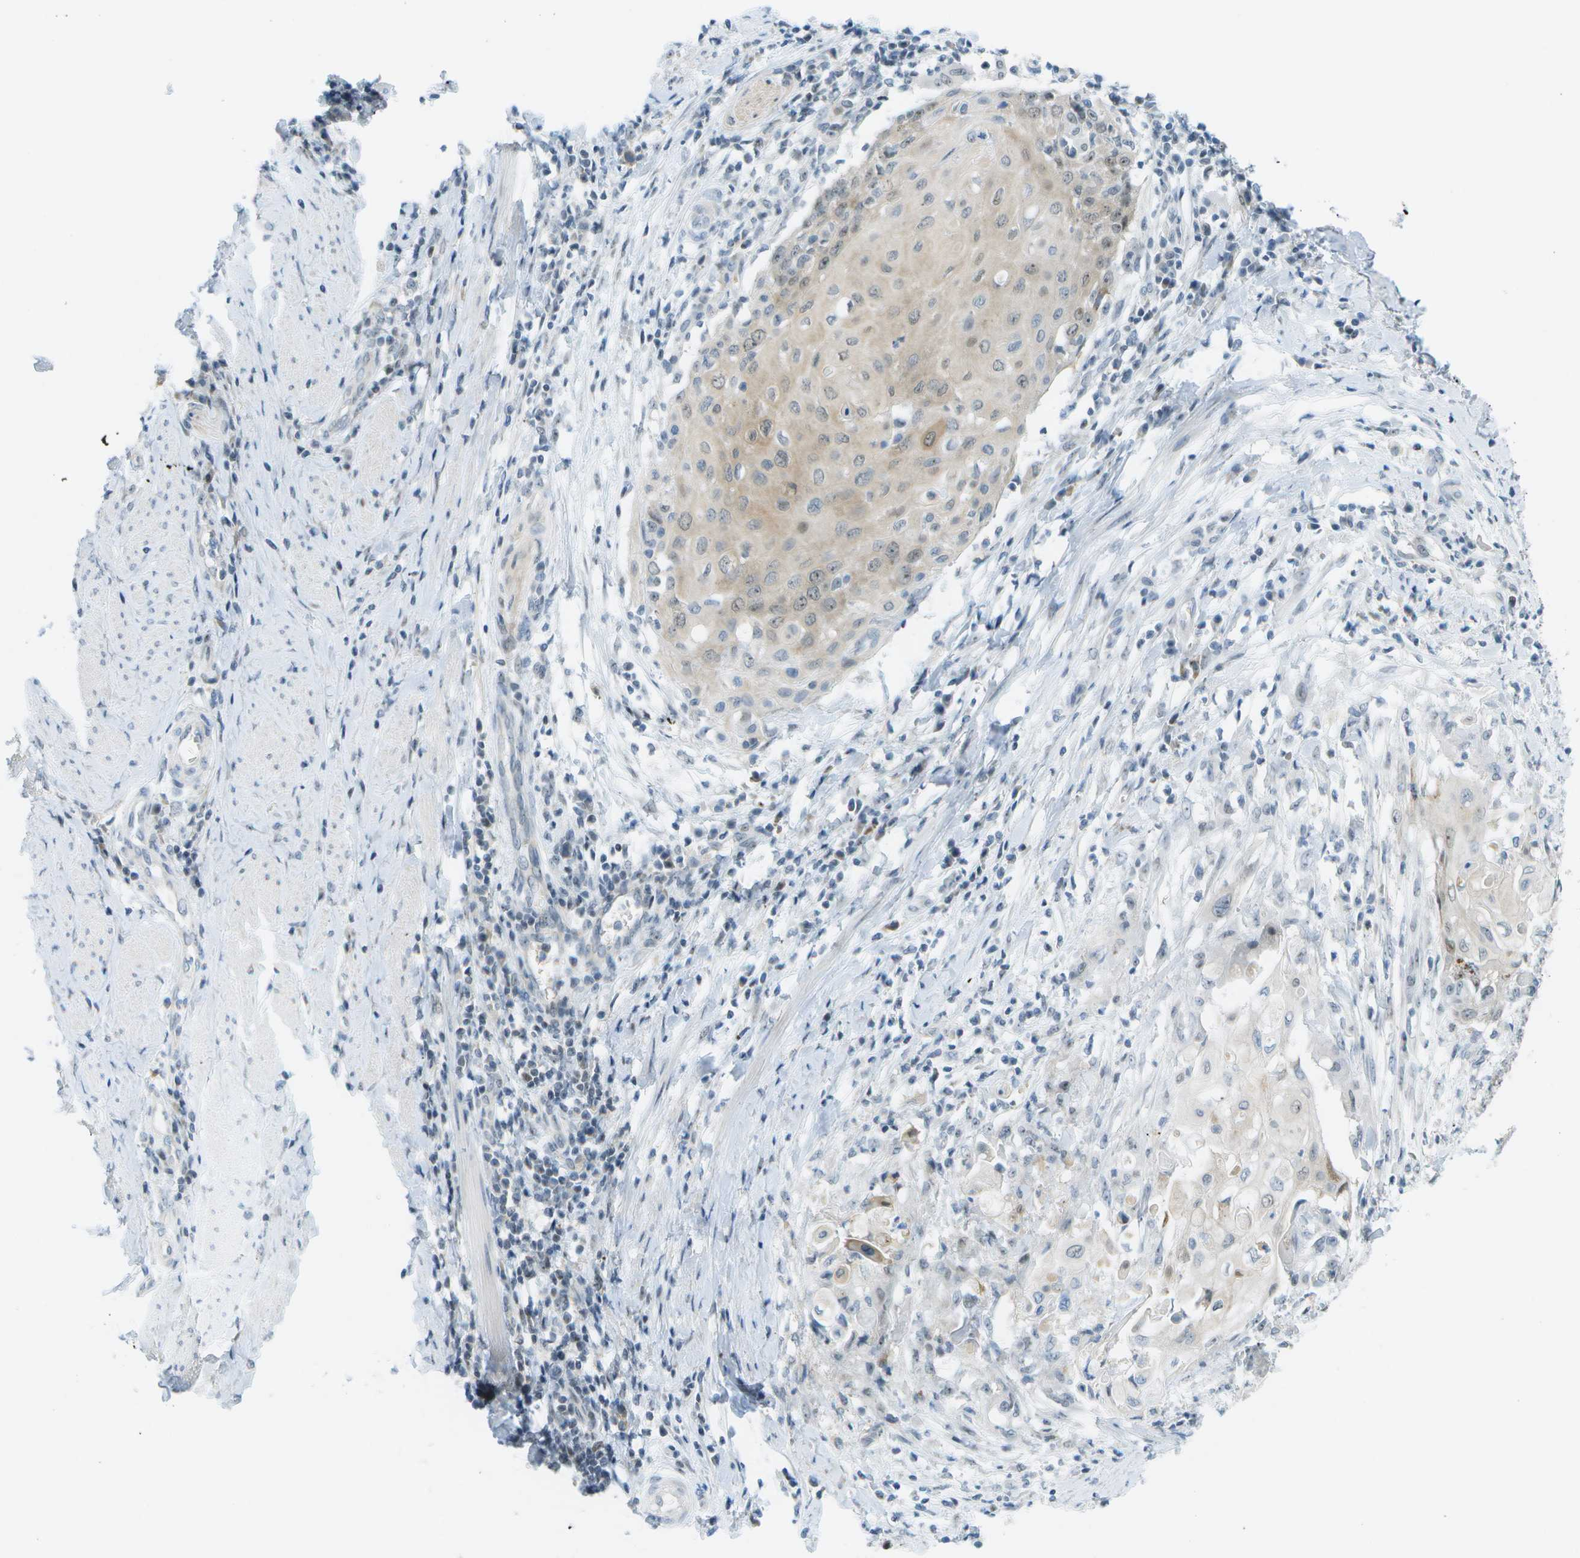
{"staining": {"intensity": "weak", "quantity": "25%-75%", "location": "cytoplasmic/membranous,nuclear"}, "tissue": "cervical cancer", "cell_type": "Tumor cells", "image_type": "cancer", "snomed": [{"axis": "morphology", "description": "Squamous cell carcinoma, NOS"}, {"axis": "topography", "description": "Cervix"}], "caption": "Brown immunohistochemical staining in cervical cancer (squamous cell carcinoma) shows weak cytoplasmic/membranous and nuclear expression in about 25%-75% of tumor cells. The staining is performed using DAB (3,3'-diaminobenzidine) brown chromogen to label protein expression. The nuclei are counter-stained blue using hematoxylin.", "gene": "PITHD1", "patient": {"sex": "female", "age": 39}}